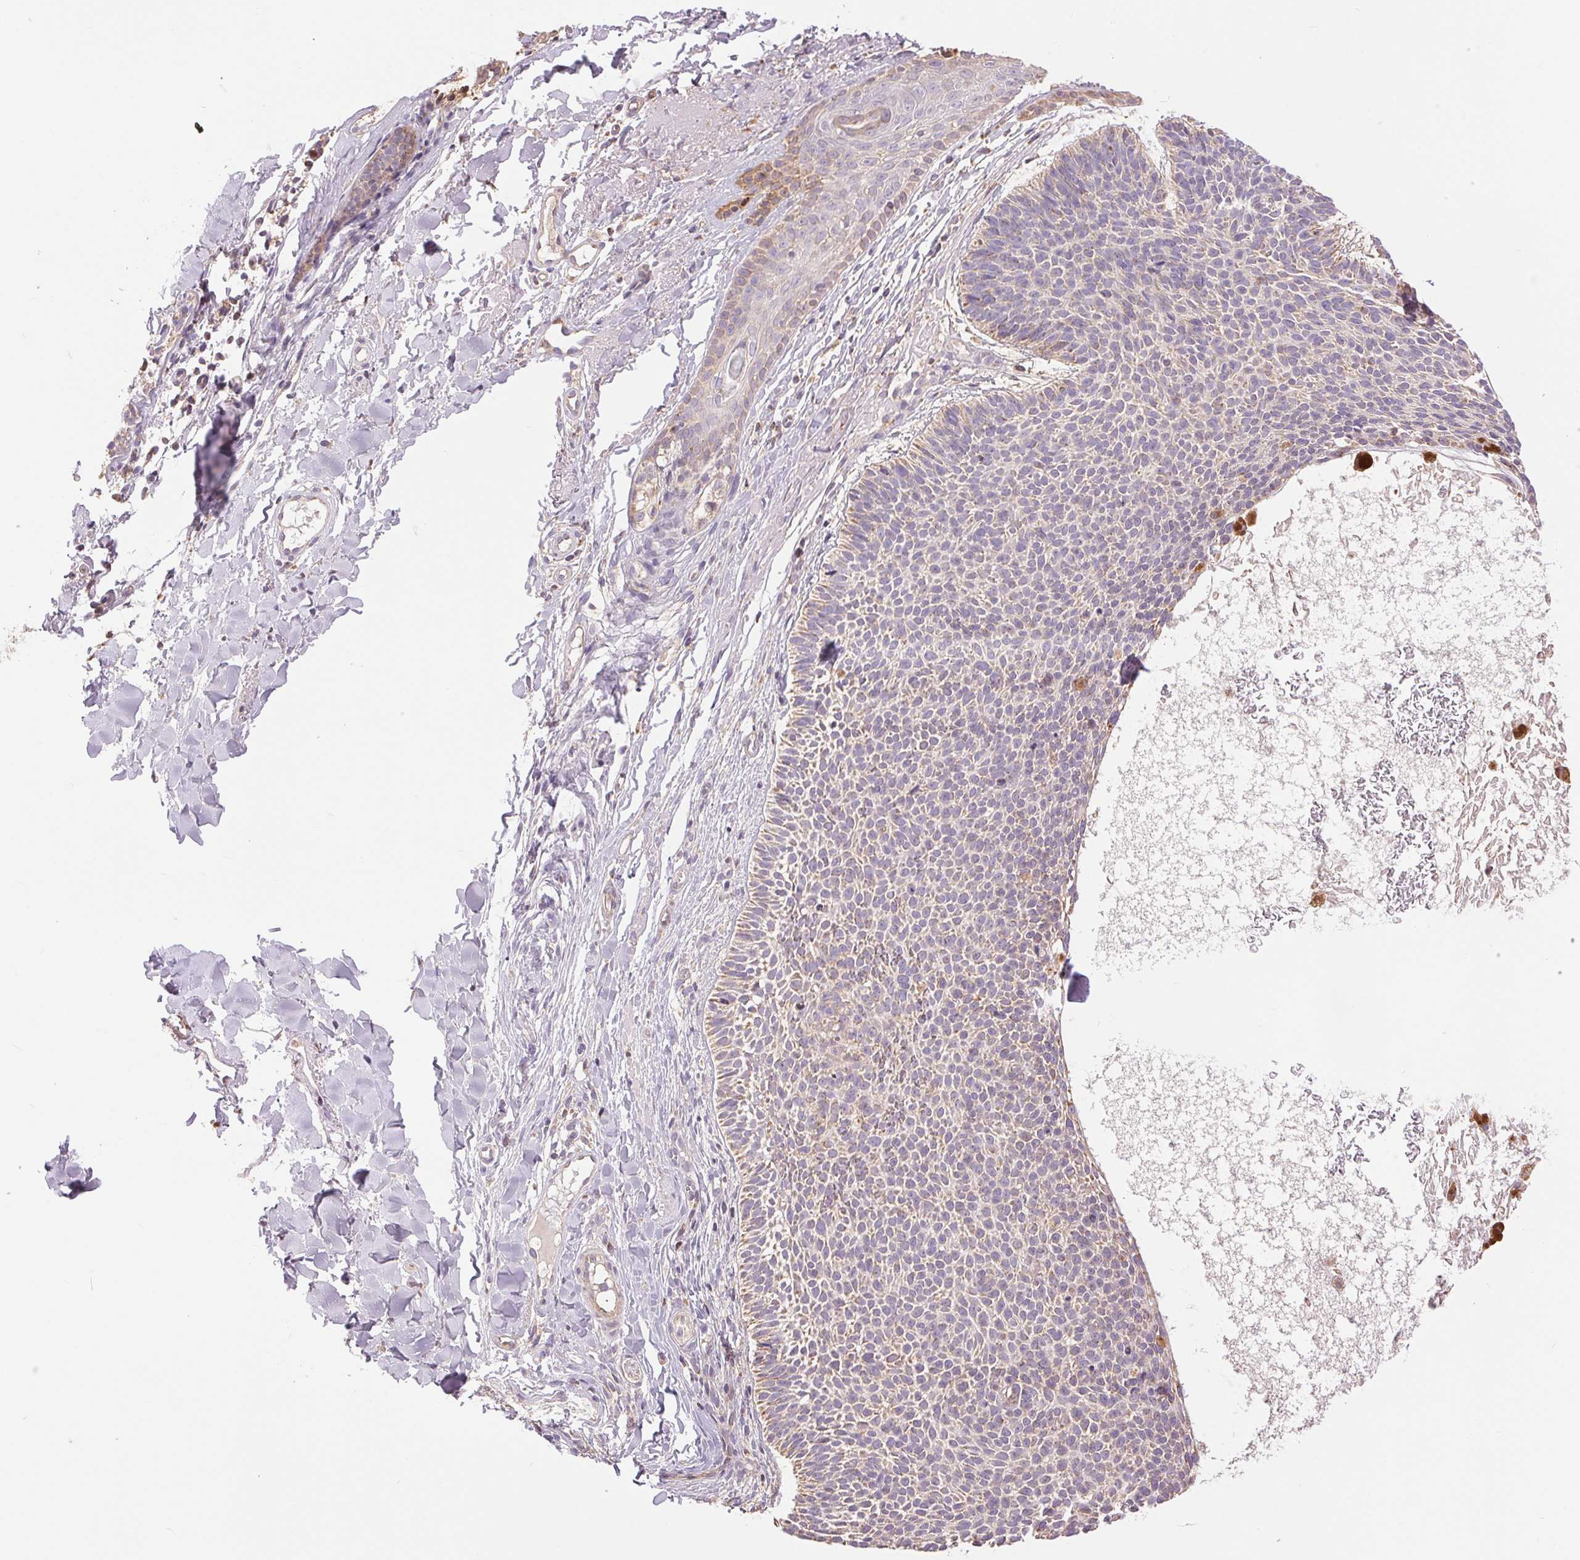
{"staining": {"intensity": "weak", "quantity": "<25%", "location": "cytoplasmic/membranous"}, "tissue": "skin cancer", "cell_type": "Tumor cells", "image_type": "cancer", "snomed": [{"axis": "morphology", "description": "Basal cell carcinoma"}, {"axis": "topography", "description": "Skin"}], "caption": "An IHC photomicrograph of skin basal cell carcinoma is shown. There is no staining in tumor cells of skin basal cell carcinoma.", "gene": "DGUOK", "patient": {"sex": "male", "age": 82}}